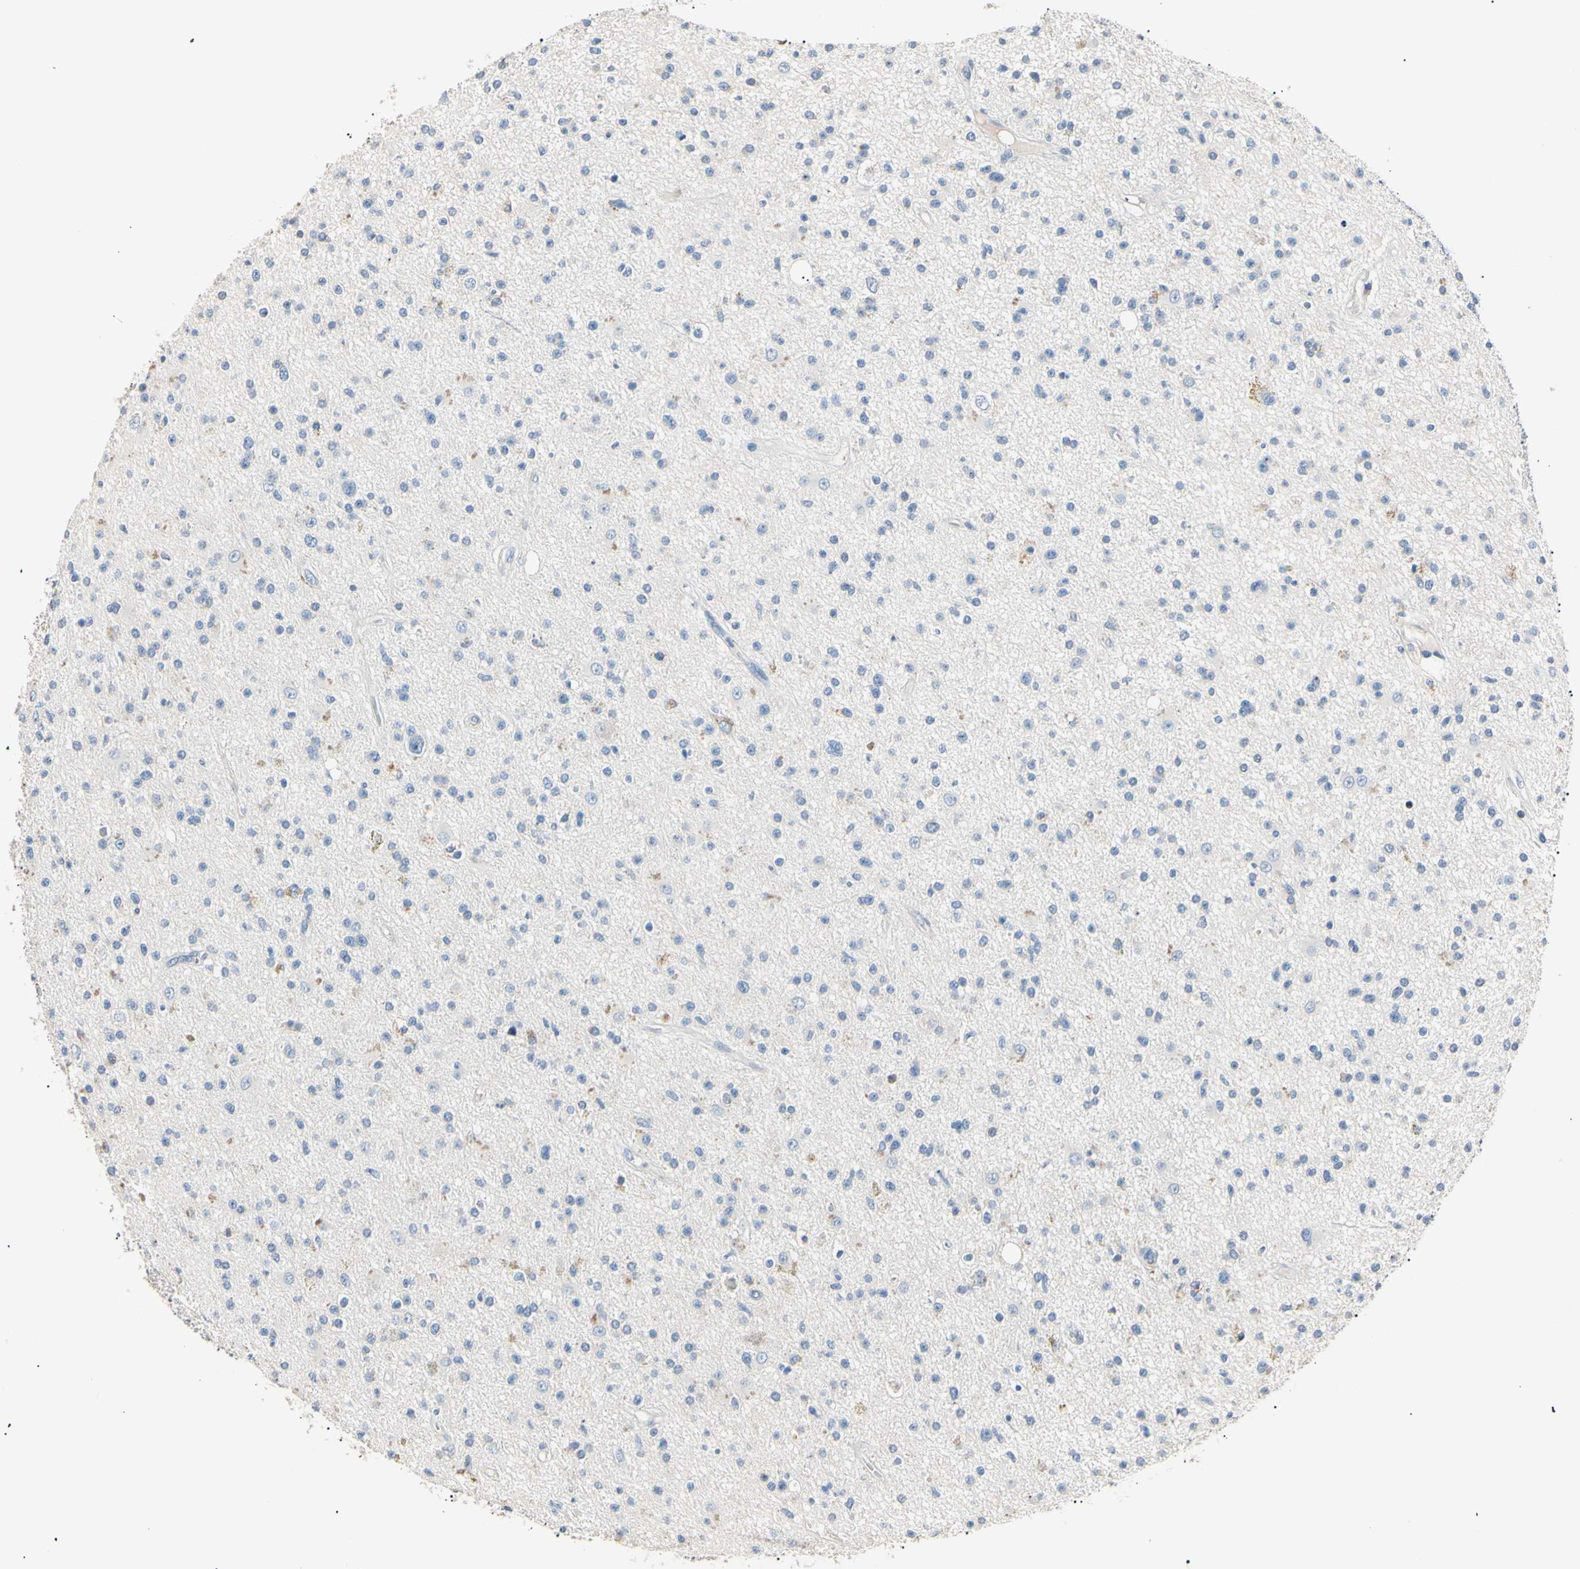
{"staining": {"intensity": "negative", "quantity": "none", "location": "none"}, "tissue": "glioma", "cell_type": "Tumor cells", "image_type": "cancer", "snomed": [{"axis": "morphology", "description": "Glioma, malignant, High grade"}, {"axis": "topography", "description": "Brain"}], "caption": "The immunohistochemistry photomicrograph has no significant positivity in tumor cells of glioma tissue.", "gene": "LDLR", "patient": {"sex": "male", "age": 33}}